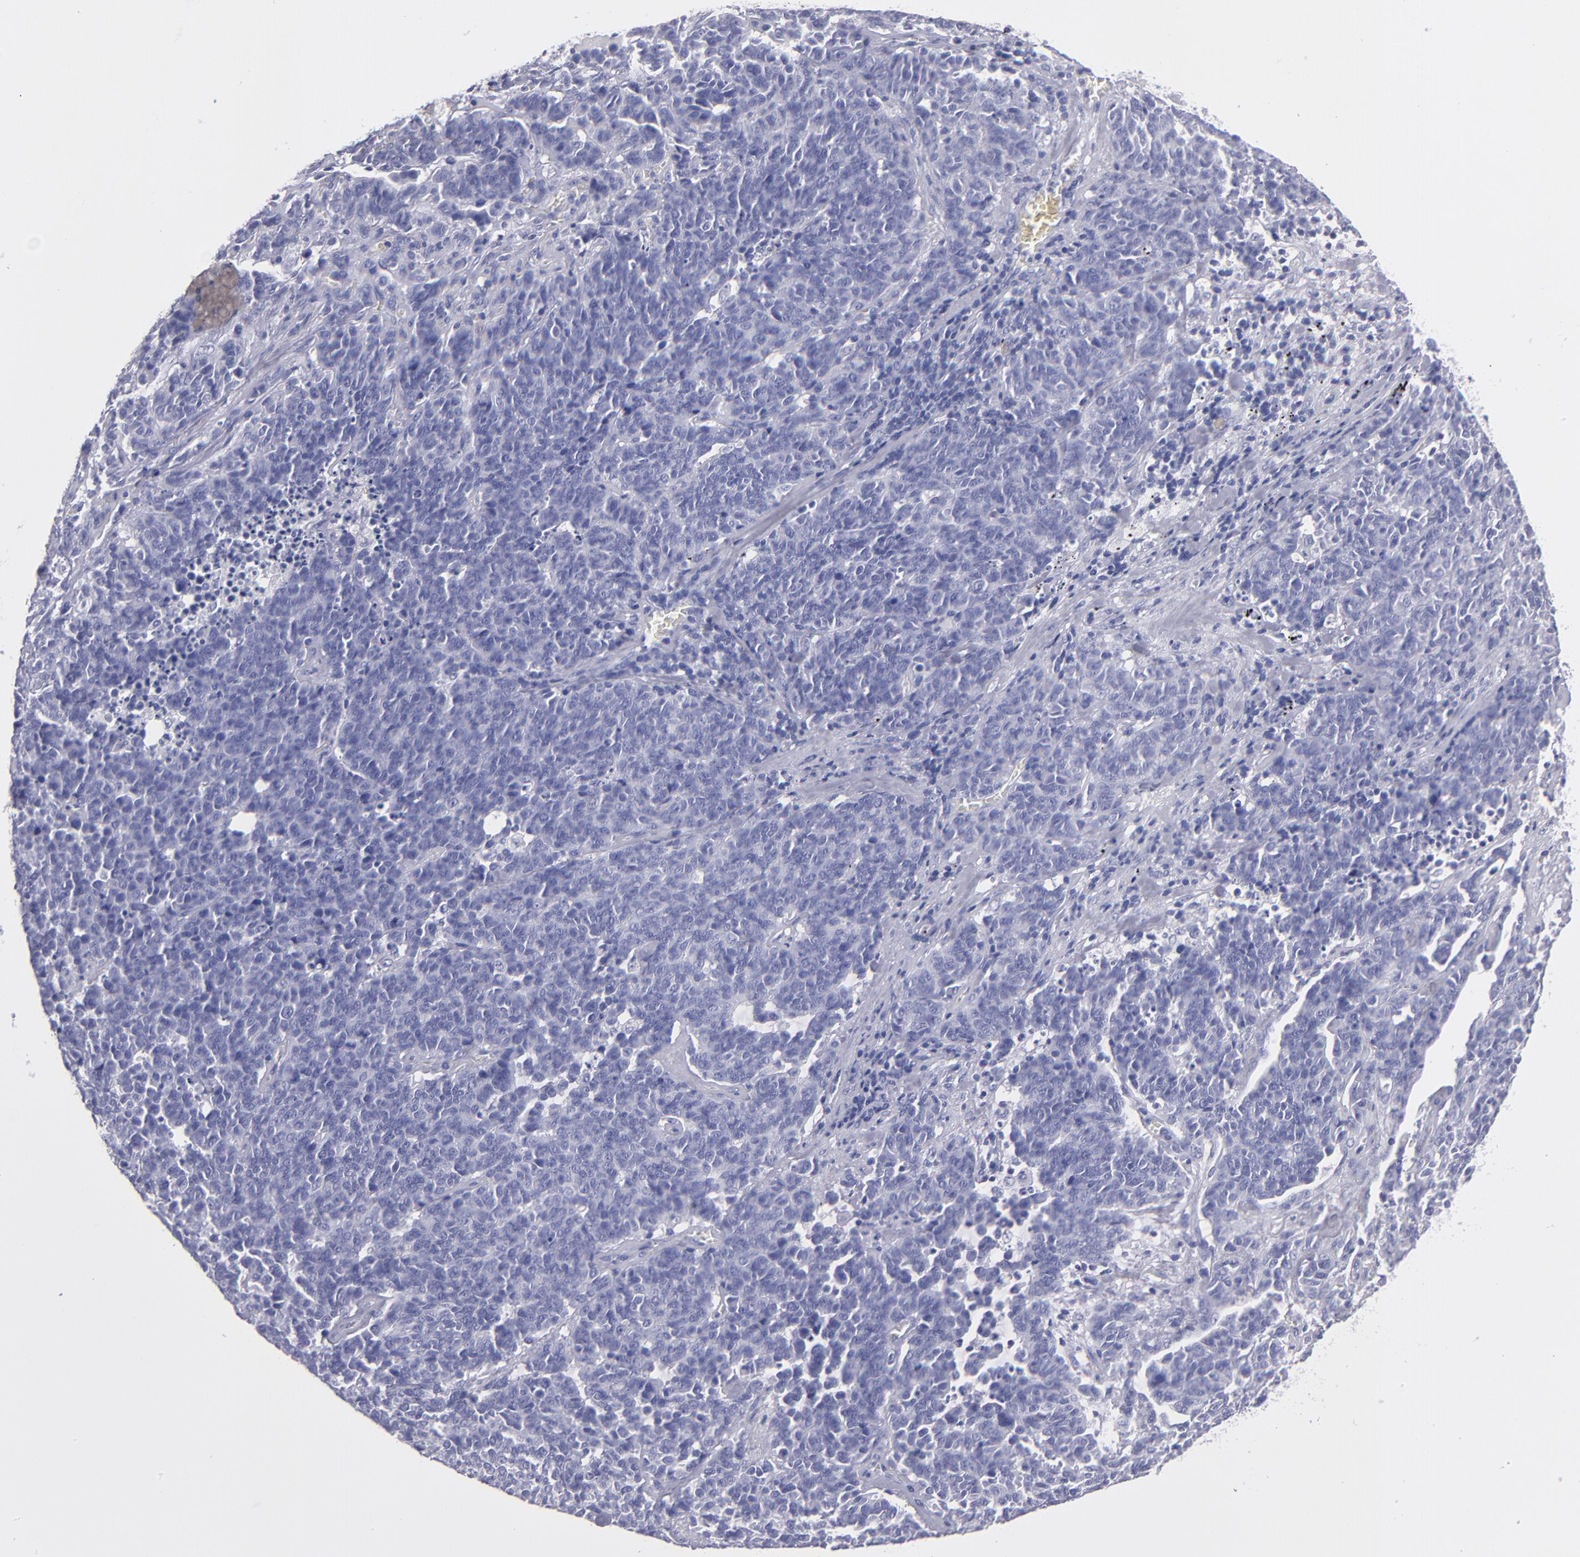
{"staining": {"intensity": "negative", "quantity": "none", "location": "none"}, "tissue": "lung cancer", "cell_type": "Tumor cells", "image_type": "cancer", "snomed": [{"axis": "morphology", "description": "Neoplasm, malignant, NOS"}, {"axis": "topography", "description": "Lung"}], "caption": "This is a histopathology image of immunohistochemistry staining of lung malignant neoplasm, which shows no expression in tumor cells.", "gene": "MB", "patient": {"sex": "female", "age": 58}}